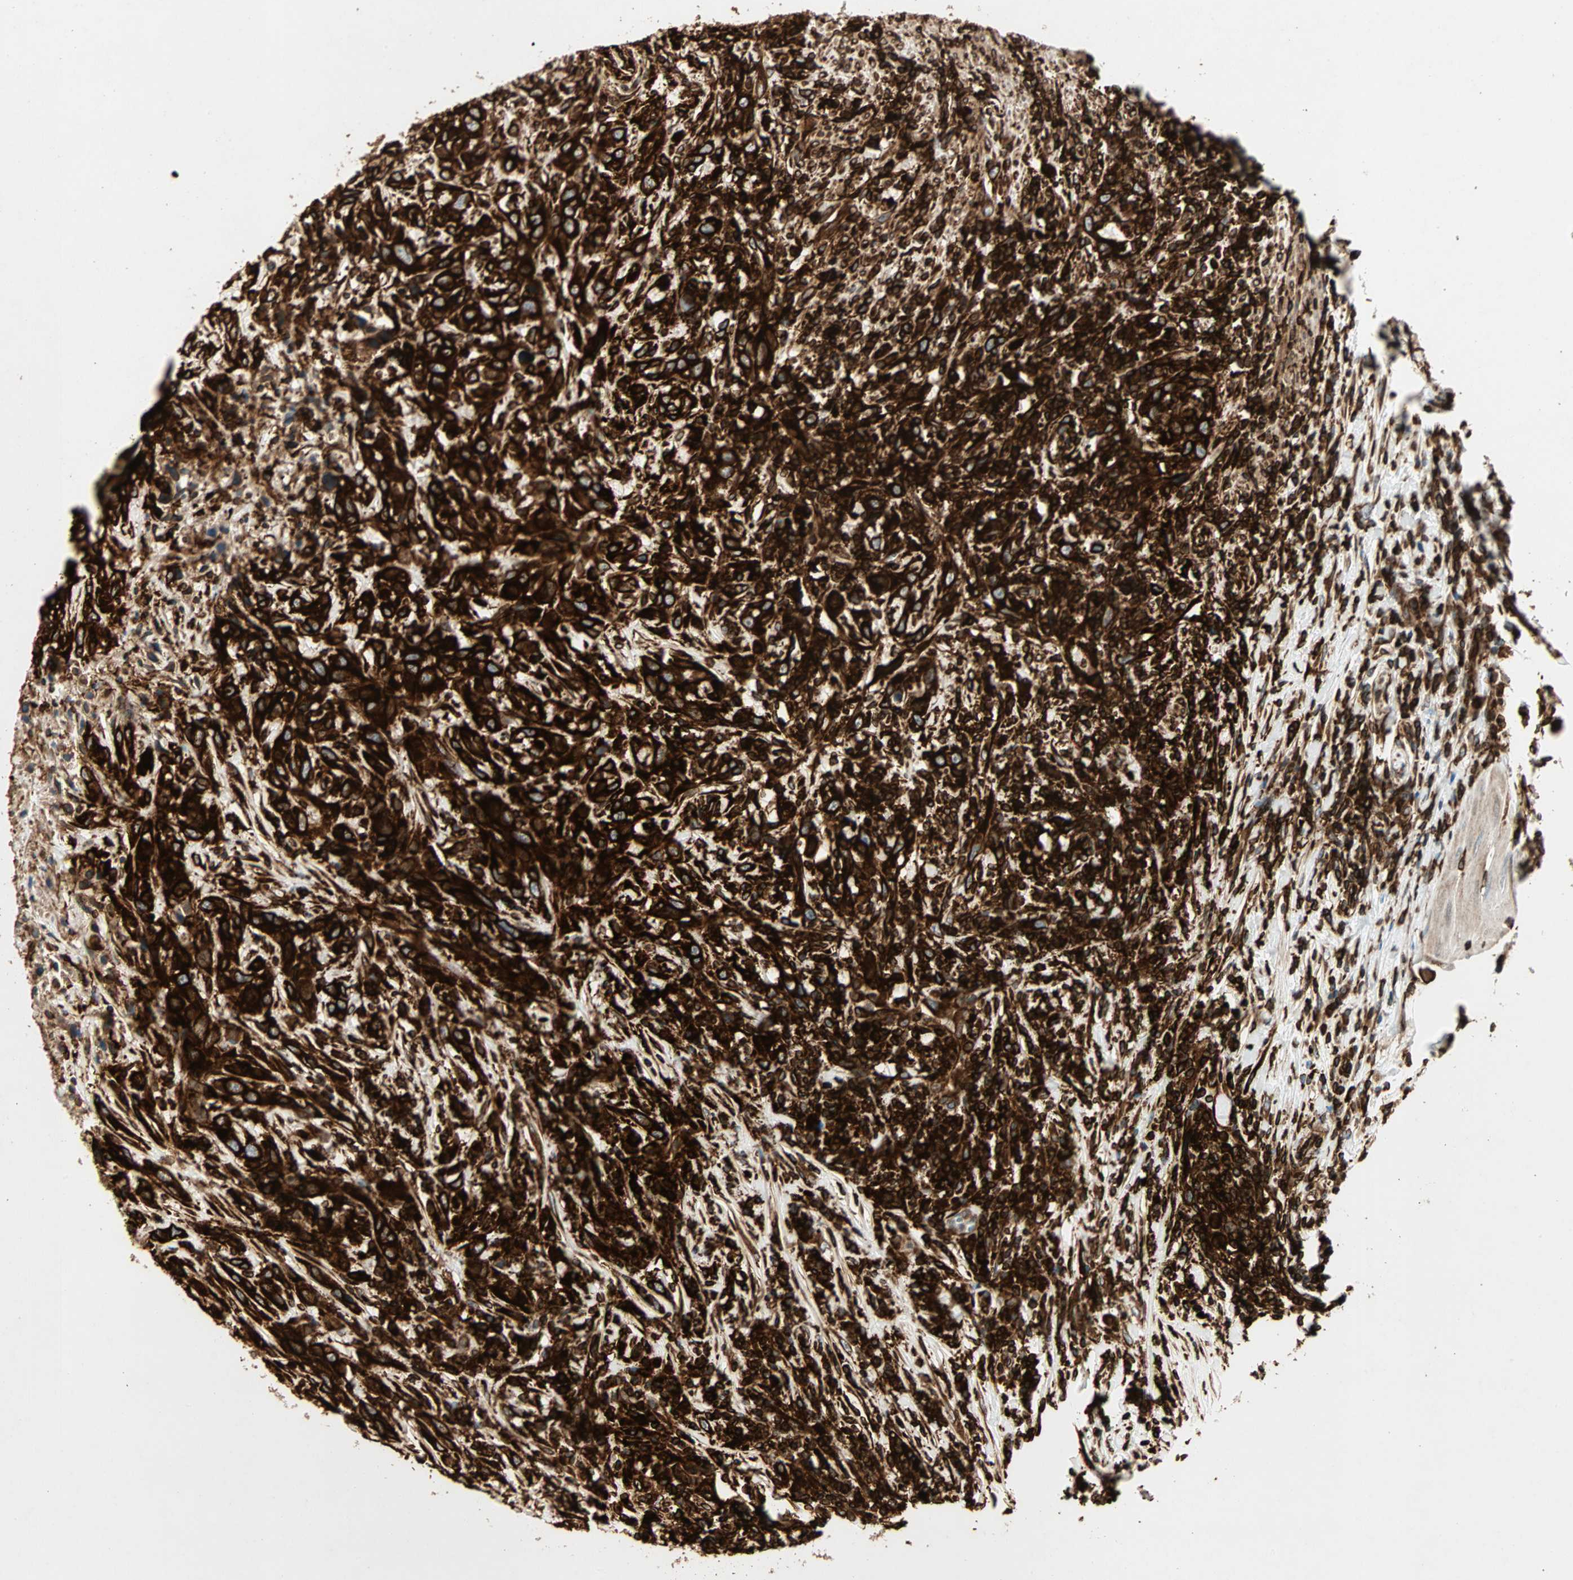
{"staining": {"intensity": "strong", "quantity": ">75%", "location": "cytoplasmic/membranous"}, "tissue": "urothelial cancer", "cell_type": "Tumor cells", "image_type": "cancer", "snomed": [{"axis": "morphology", "description": "Urothelial carcinoma, High grade"}, {"axis": "topography", "description": "Urinary bladder"}], "caption": "Protein expression by immunohistochemistry (IHC) displays strong cytoplasmic/membranous positivity in about >75% of tumor cells in urothelial cancer. Immunohistochemistry (ihc) stains the protein in brown and the nuclei are stained blue.", "gene": "TAPBP", "patient": {"sex": "male", "age": 61}}